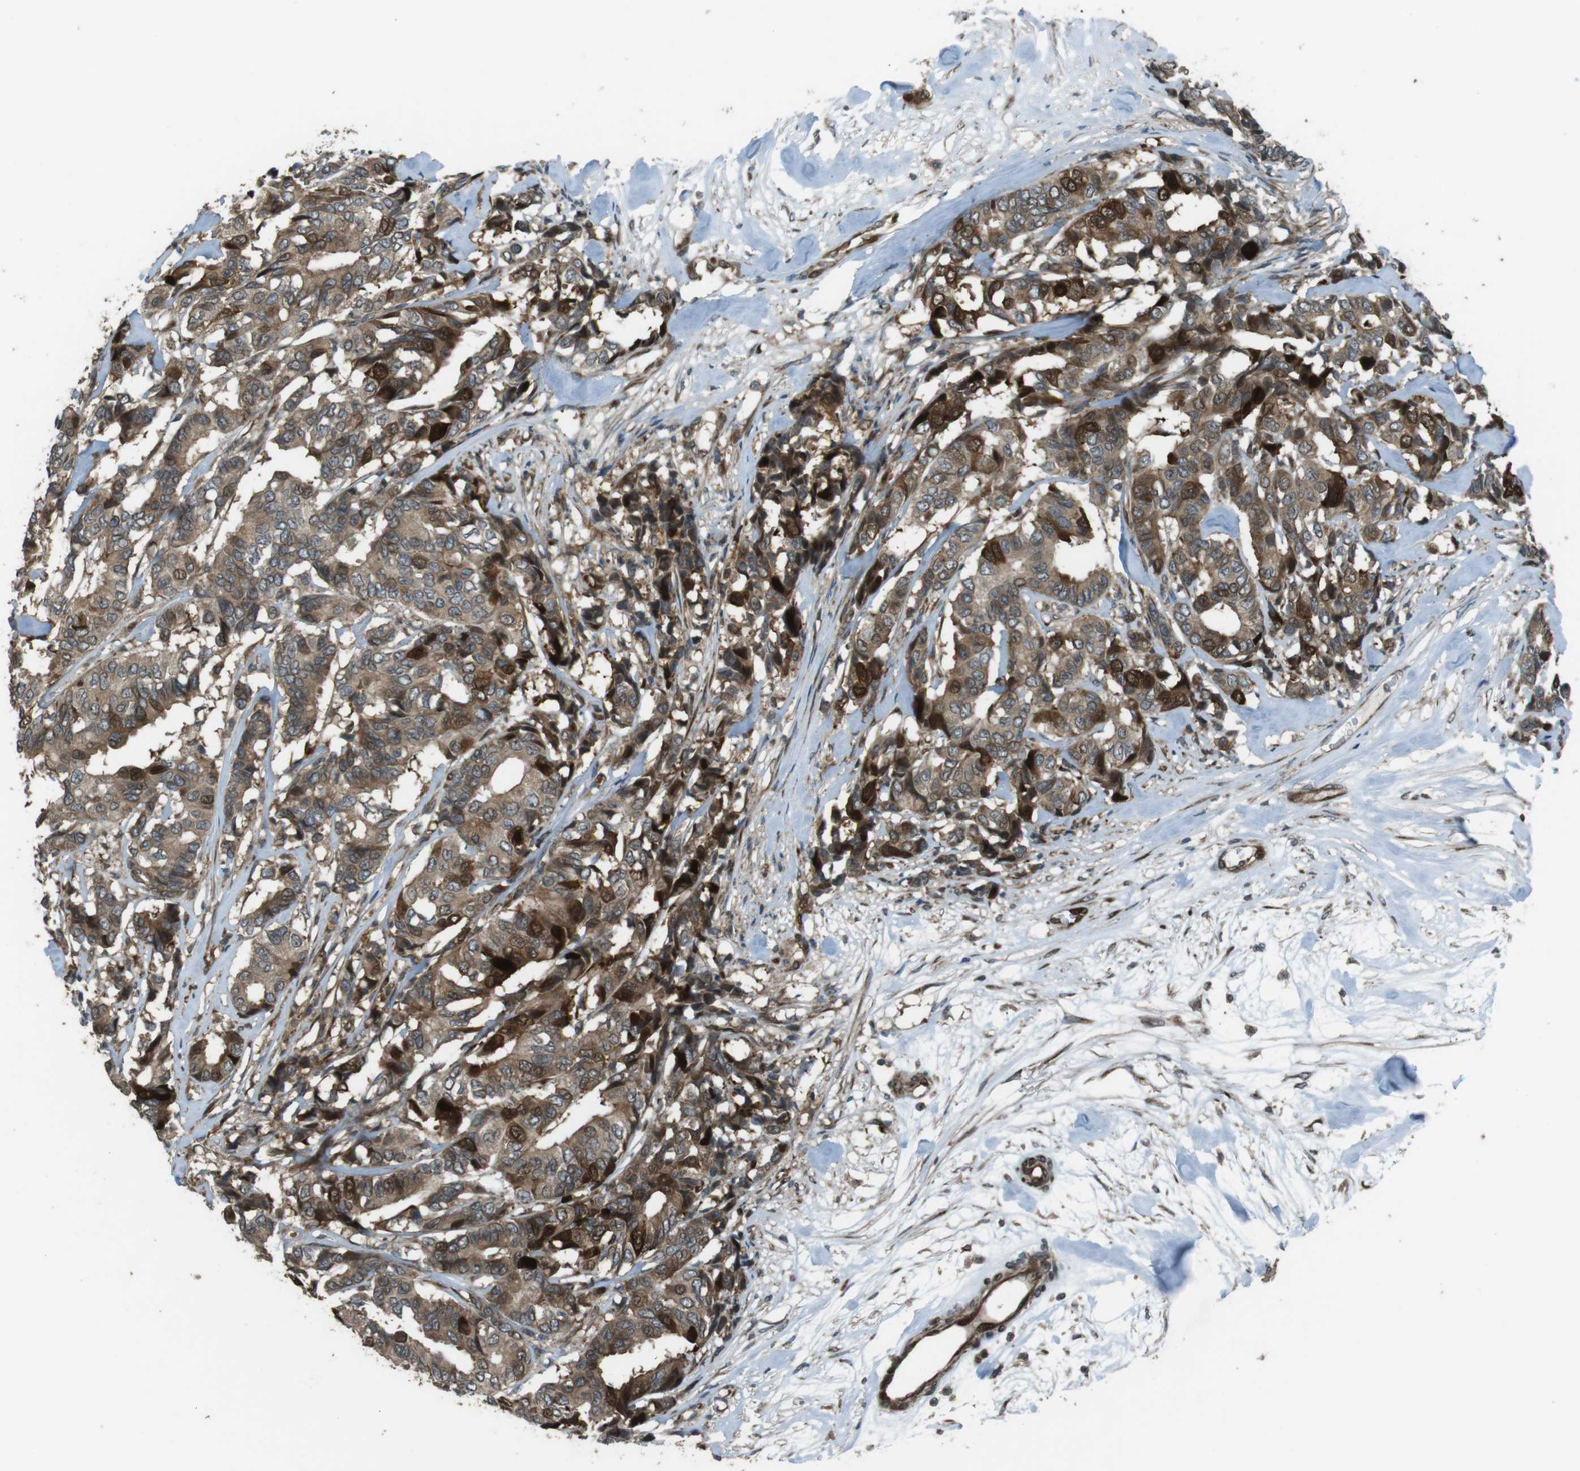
{"staining": {"intensity": "moderate", "quantity": ">75%", "location": "cytoplasmic/membranous,nuclear"}, "tissue": "breast cancer", "cell_type": "Tumor cells", "image_type": "cancer", "snomed": [{"axis": "morphology", "description": "Duct carcinoma"}, {"axis": "topography", "description": "Breast"}], "caption": "Human breast cancer stained with a protein marker reveals moderate staining in tumor cells.", "gene": "ZNF330", "patient": {"sex": "female", "age": 87}}